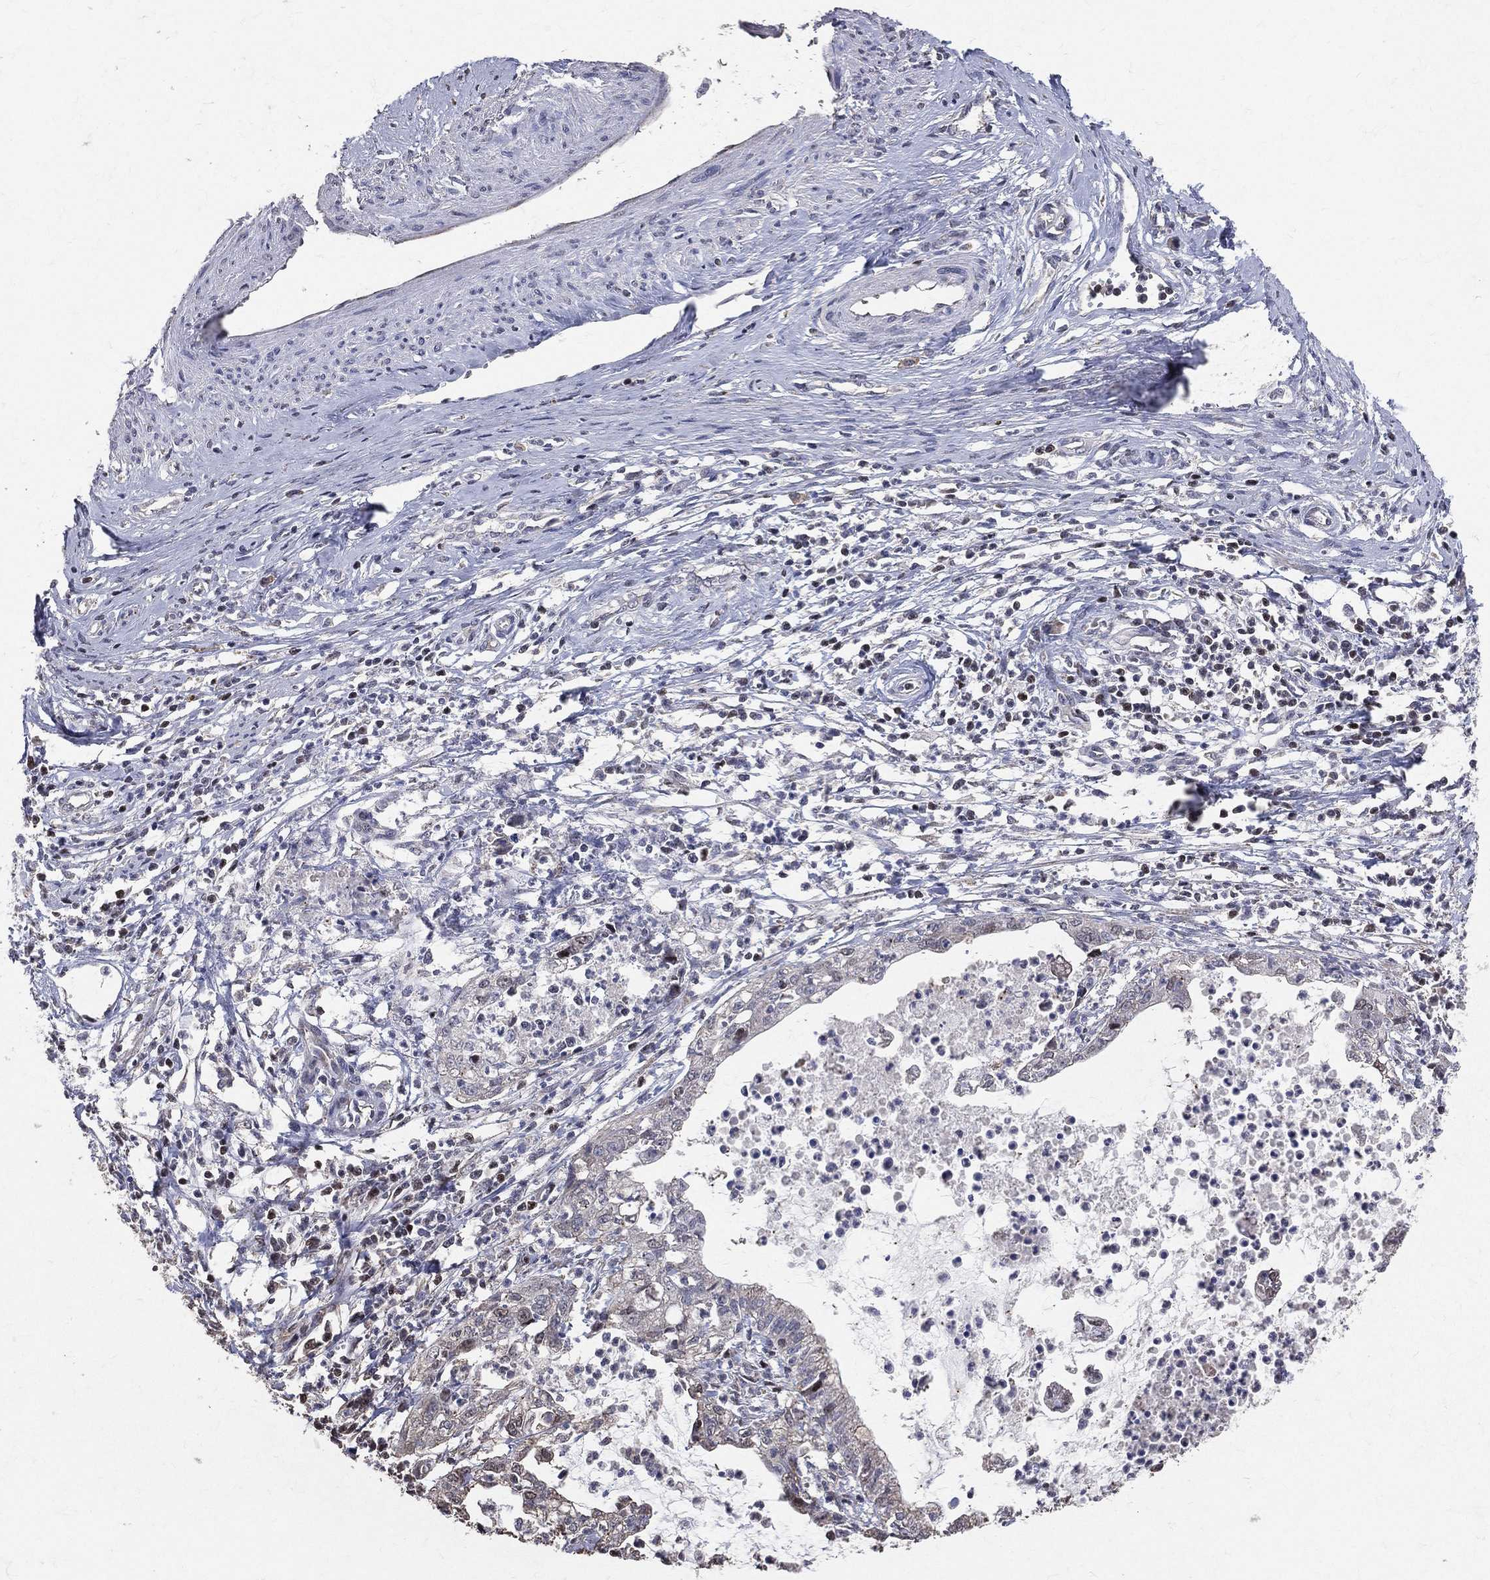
{"staining": {"intensity": "negative", "quantity": "none", "location": "none"}, "tissue": "cervical cancer", "cell_type": "Tumor cells", "image_type": "cancer", "snomed": [{"axis": "morphology", "description": "Normal tissue, NOS"}, {"axis": "morphology", "description": "Adenocarcinoma, NOS"}, {"axis": "topography", "description": "Cervix"}], "caption": "This is a image of IHC staining of cervical adenocarcinoma, which shows no staining in tumor cells.", "gene": "LY6K", "patient": {"sex": "female", "age": 38}}